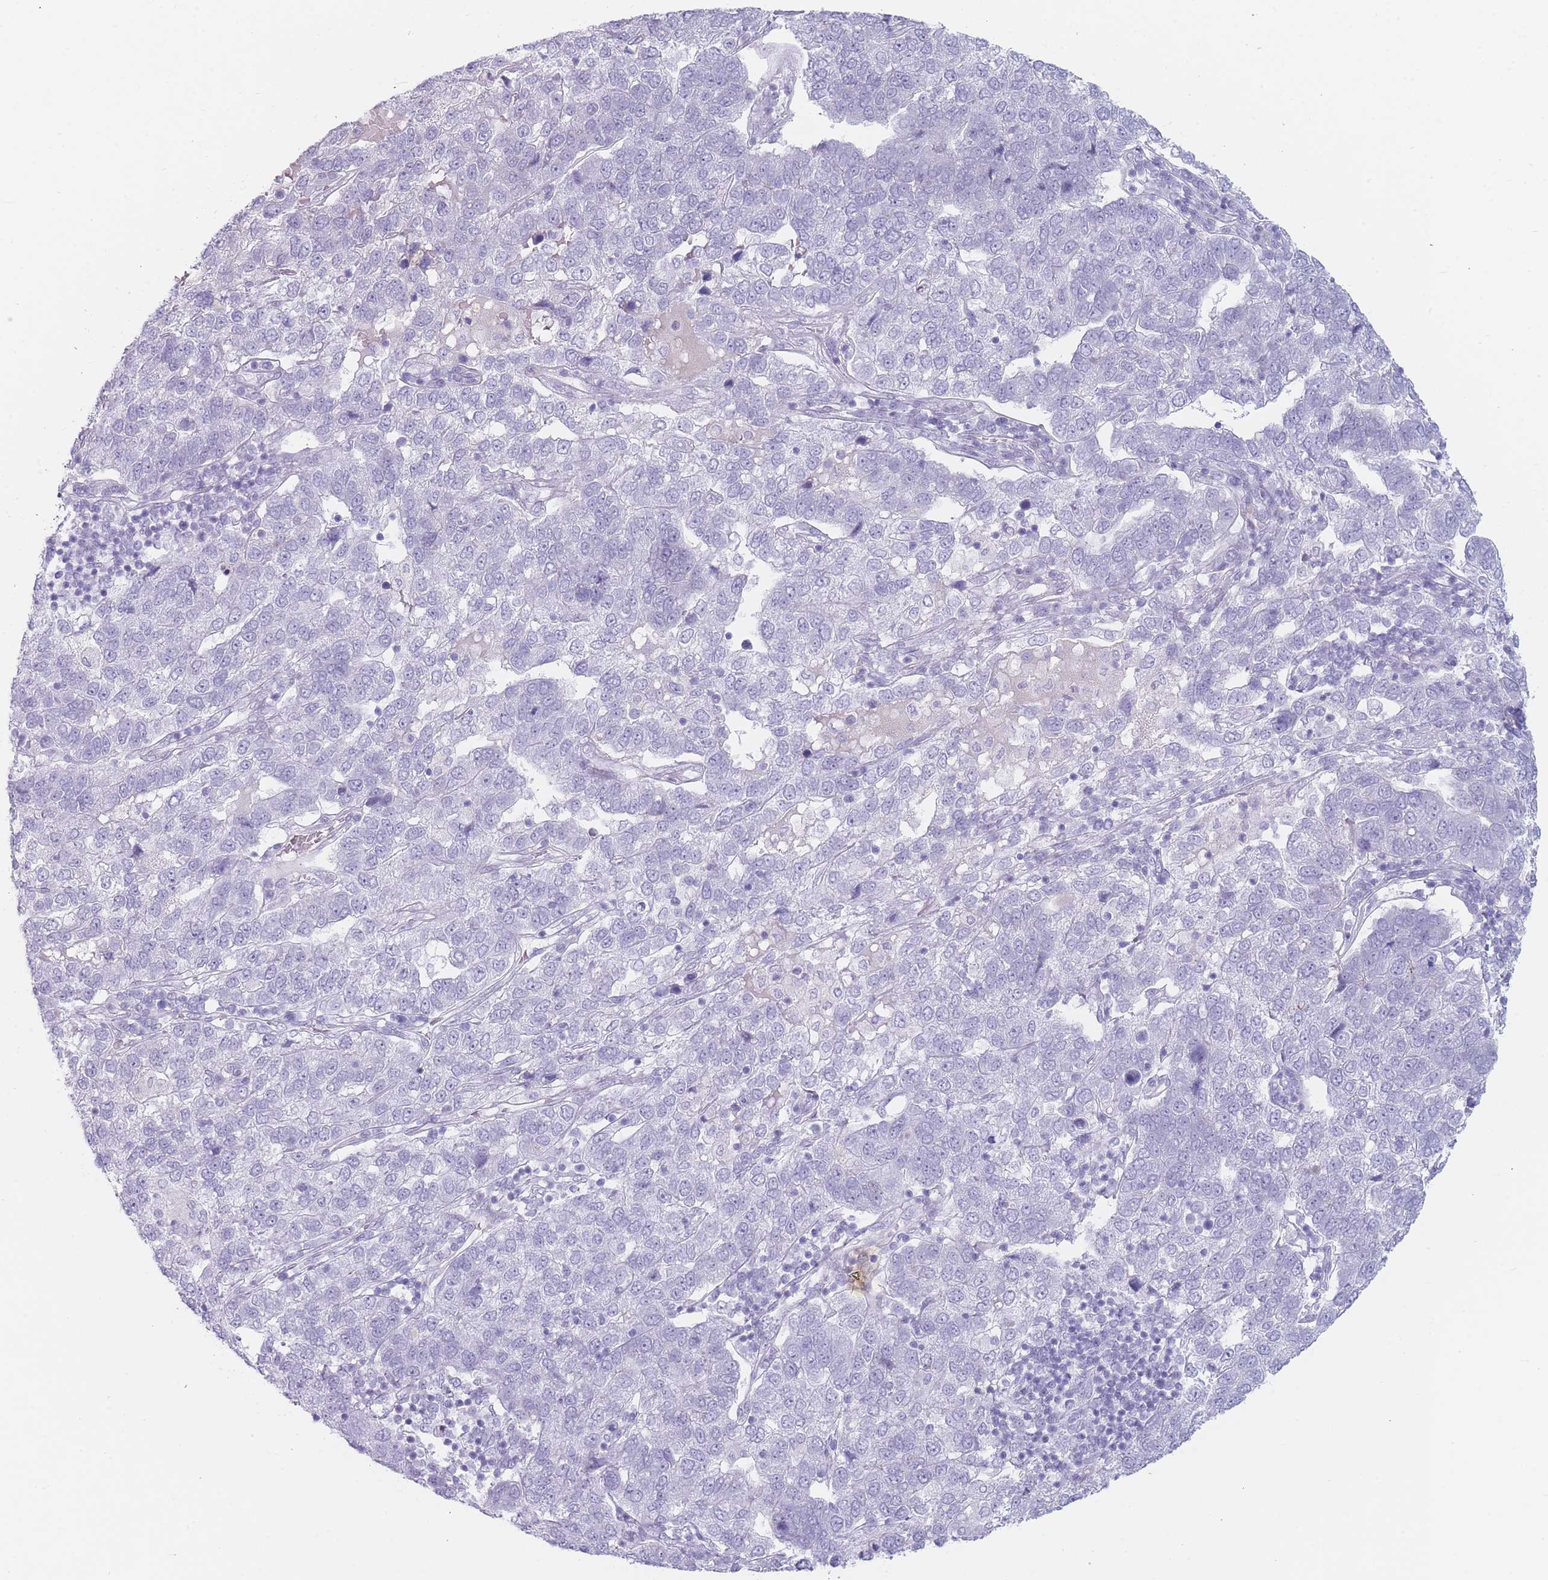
{"staining": {"intensity": "negative", "quantity": "none", "location": "none"}, "tissue": "pancreatic cancer", "cell_type": "Tumor cells", "image_type": "cancer", "snomed": [{"axis": "morphology", "description": "Adenocarcinoma, NOS"}, {"axis": "topography", "description": "Pancreas"}], "caption": "The photomicrograph displays no significant staining in tumor cells of pancreatic adenocarcinoma.", "gene": "IFNA6", "patient": {"sex": "female", "age": 61}}